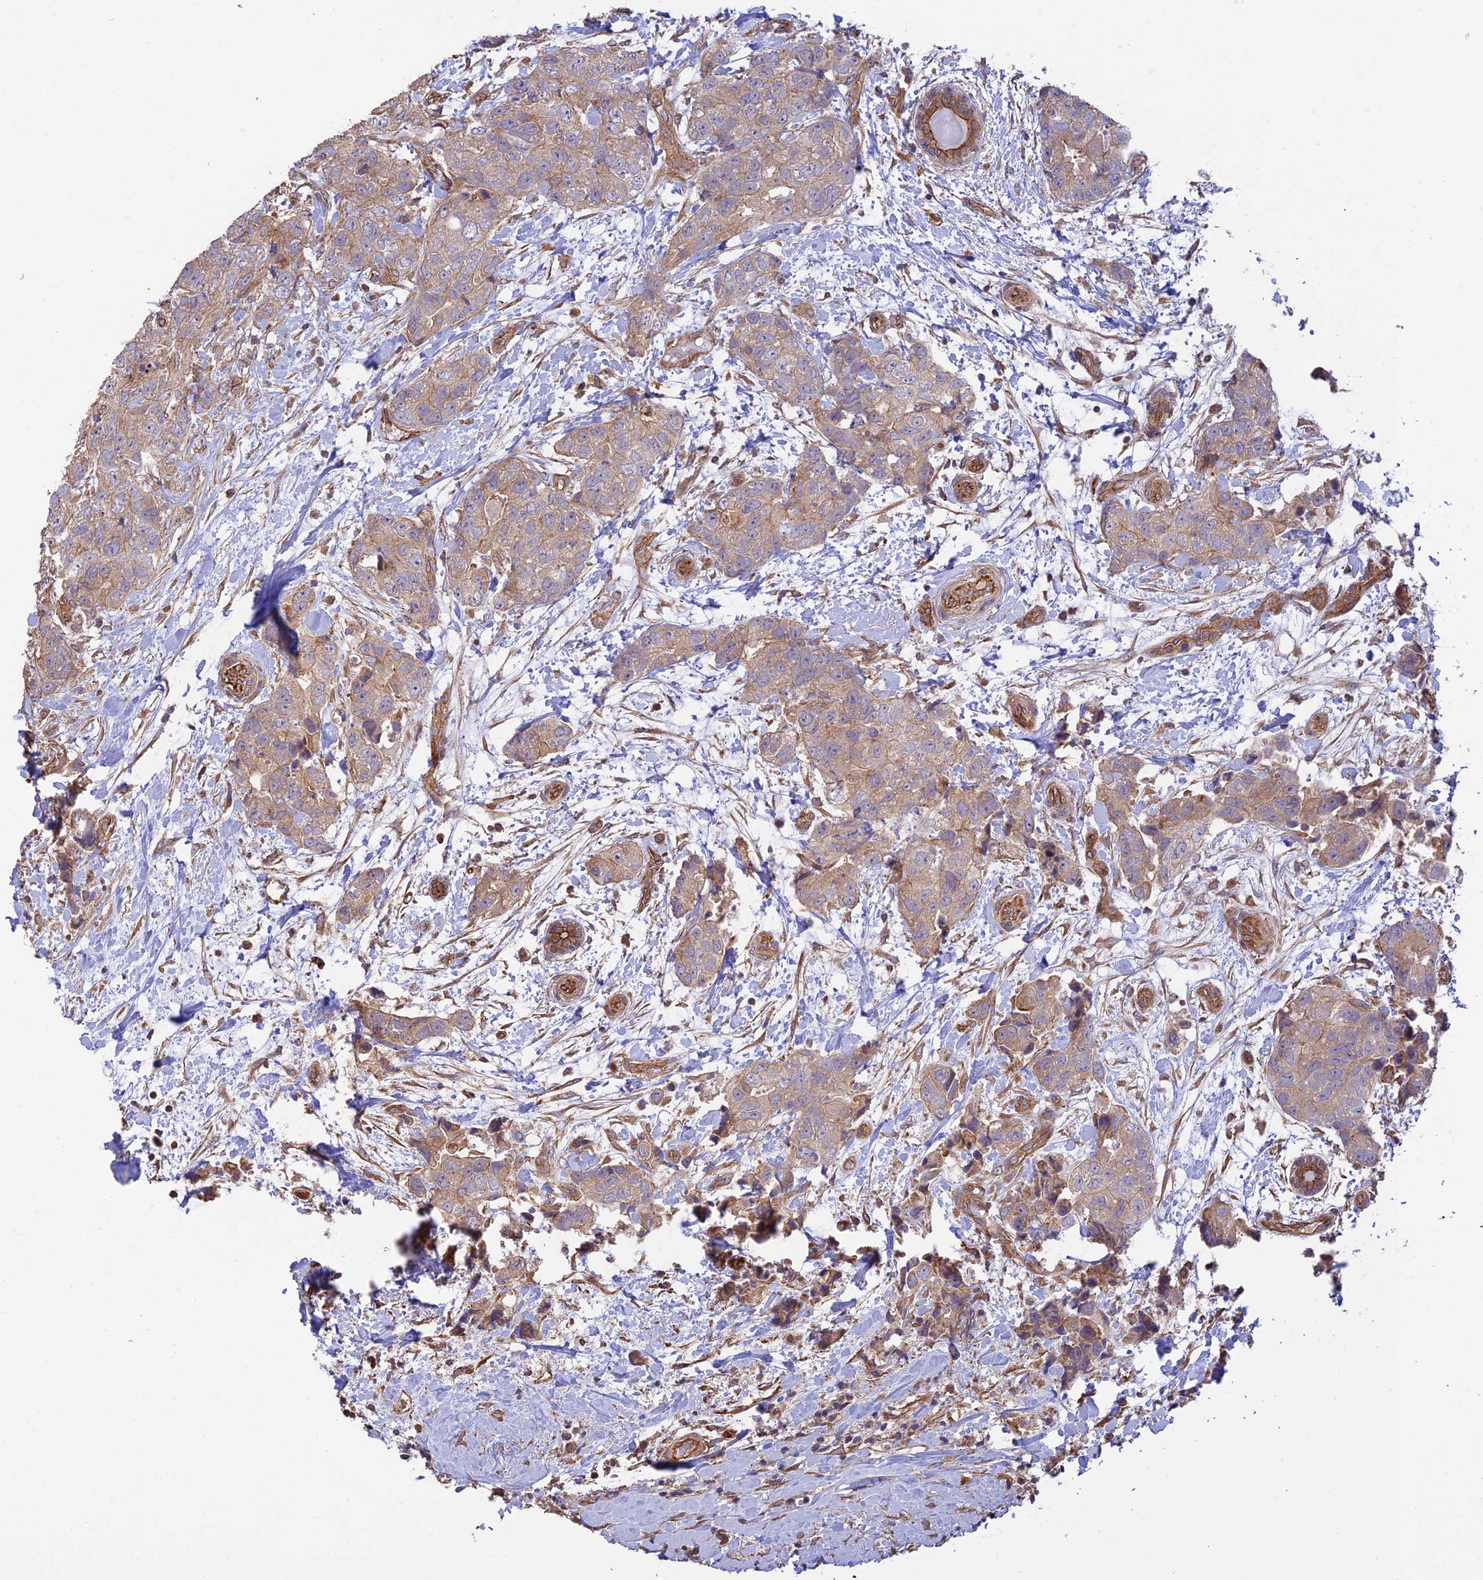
{"staining": {"intensity": "weak", "quantity": ">75%", "location": "cytoplasmic/membranous"}, "tissue": "breast cancer", "cell_type": "Tumor cells", "image_type": "cancer", "snomed": [{"axis": "morphology", "description": "Duct carcinoma"}, {"axis": "topography", "description": "Breast"}], "caption": "Weak cytoplasmic/membranous protein expression is identified in approximately >75% of tumor cells in breast cancer. The staining was performed using DAB (3,3'-diaminobenzidine), with brown indicating positive protein expression. Nuclei are stained blue with hematoxylin.", "gene": "HOMER2", "patient": {"sex": "female", "age": 62}}